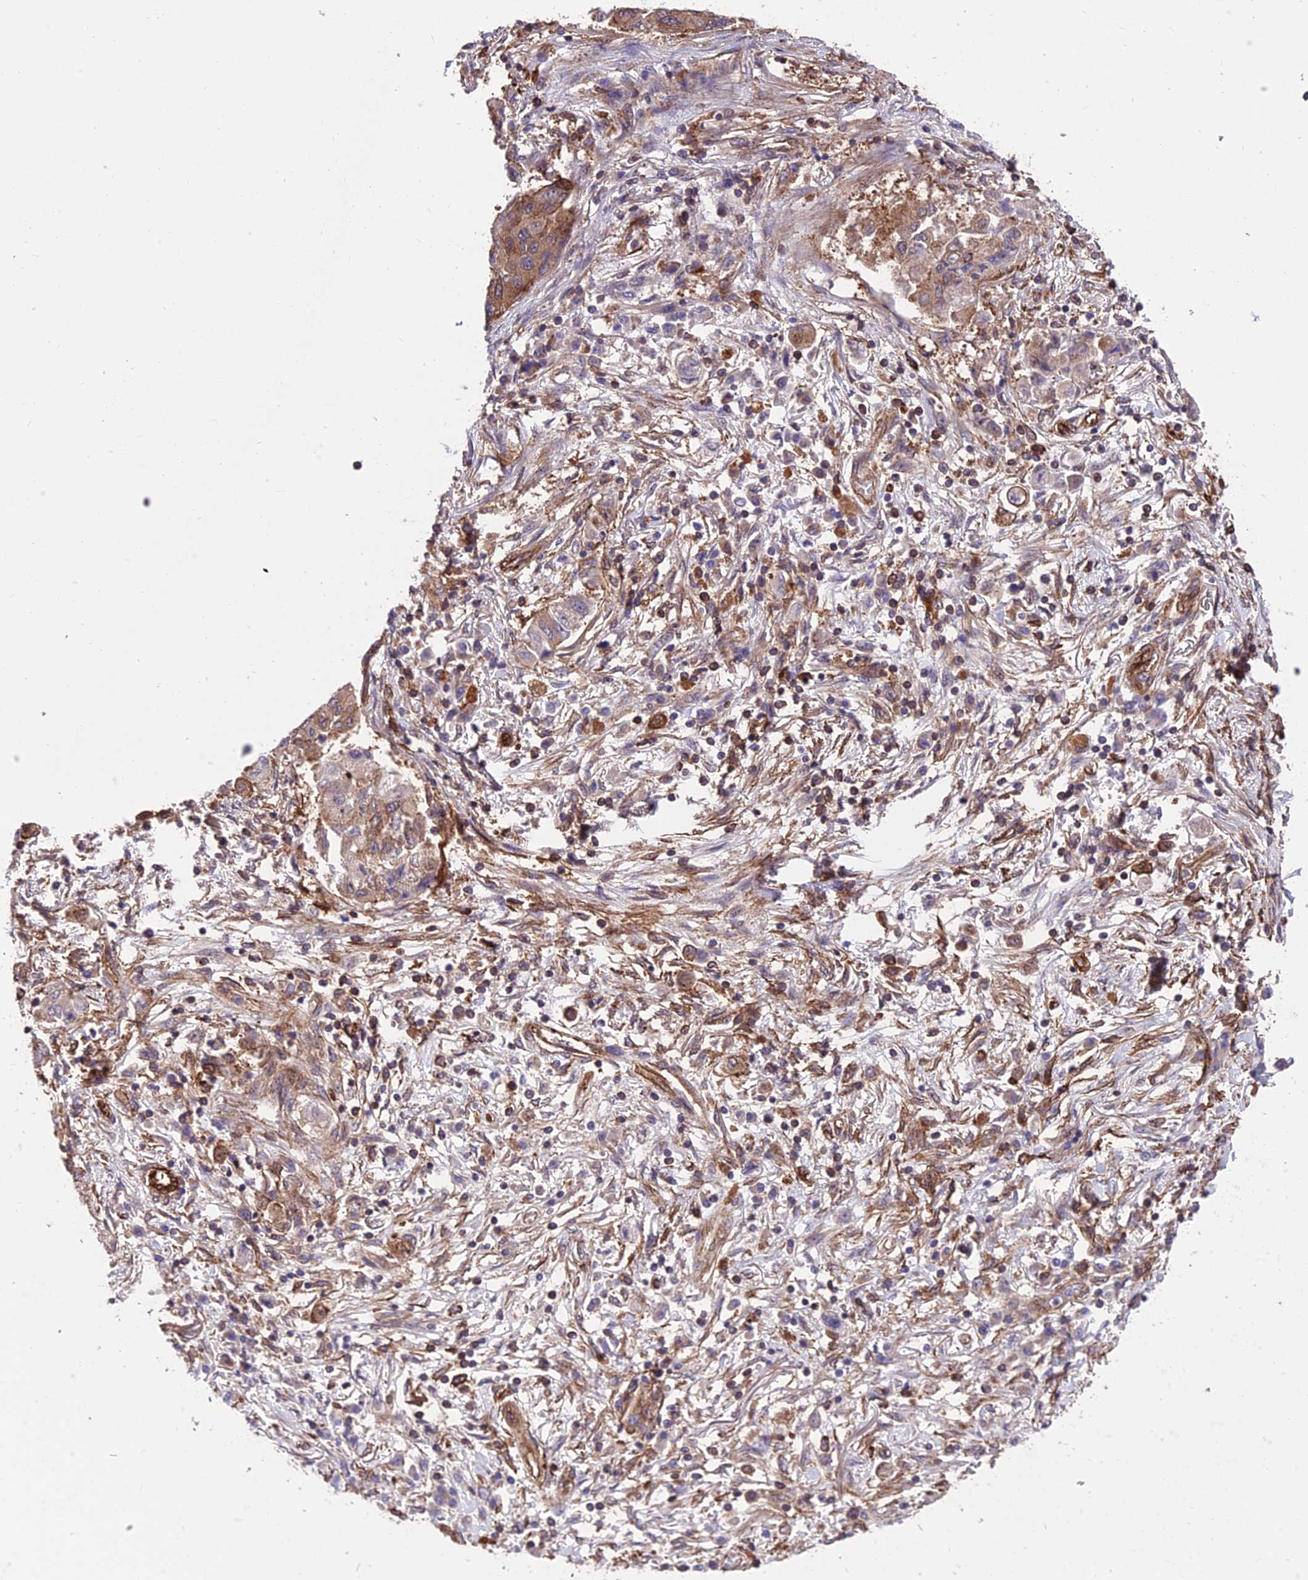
{"staining": {"intensity": "weak", "quantity": "25%-75%", "location": "cytoplasmic/membranous"}, "tissue": "lung cancer", "cell_type": "Tumor cells", "image_type": "cancer", "snomed": [{"axis": "morphology", "description": "Squamous cell carcinoma, NOS"}, {"axis": "topography", "description": "Lung"}], "caption": "Lung cancer tissue demonstrates weak cytoplasmic/membranous expression in approximately 25%-75% of tumor cells Using DAB (3,3'-diaminobenzidine) (brown) and hematoxylin (blue) stains, captured at high magnification using brightfield microscopy.", "gene": "RTN4RL1", "patient": {"sex": "male", "age": 74}}